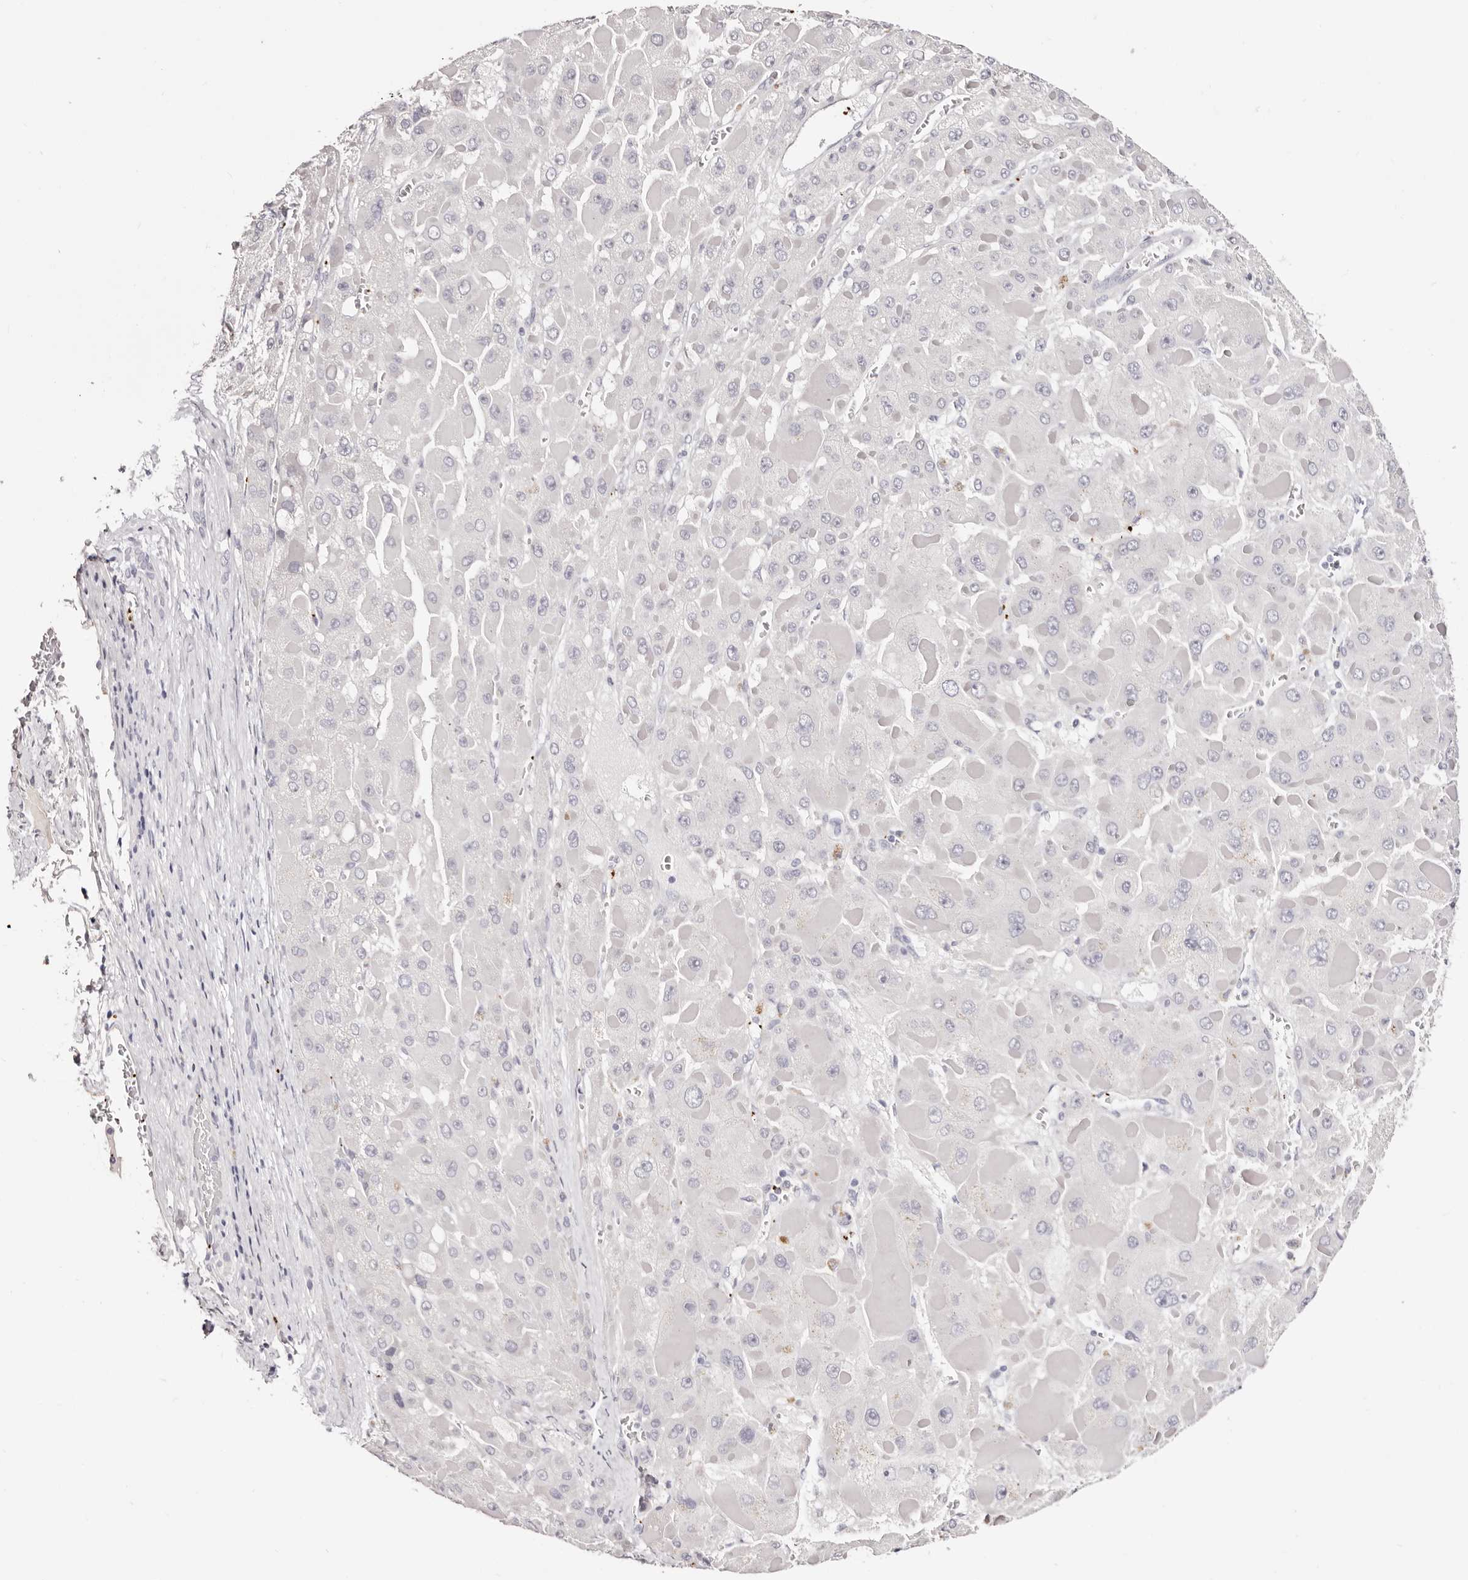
{"staining": {"intensity": "negative", "quantity": "none", "location": "none"}, "tissue": "liver cancer", "cell_type": "Tumor cells", "image_type": "cancer", "snomed": [{"axis": "morphology", "description": "Carcinoma, Hepatocellular, NOS"}, {"axis": "topography", "description": "Liver"}], "caption": "The micrograph displays no staining of tumor cells in liver cancer (hepatocellular carcinoma). Nuclei are stained in blue.", "gene": "PF4", "patient": {"sex": "female", "age": 73}}